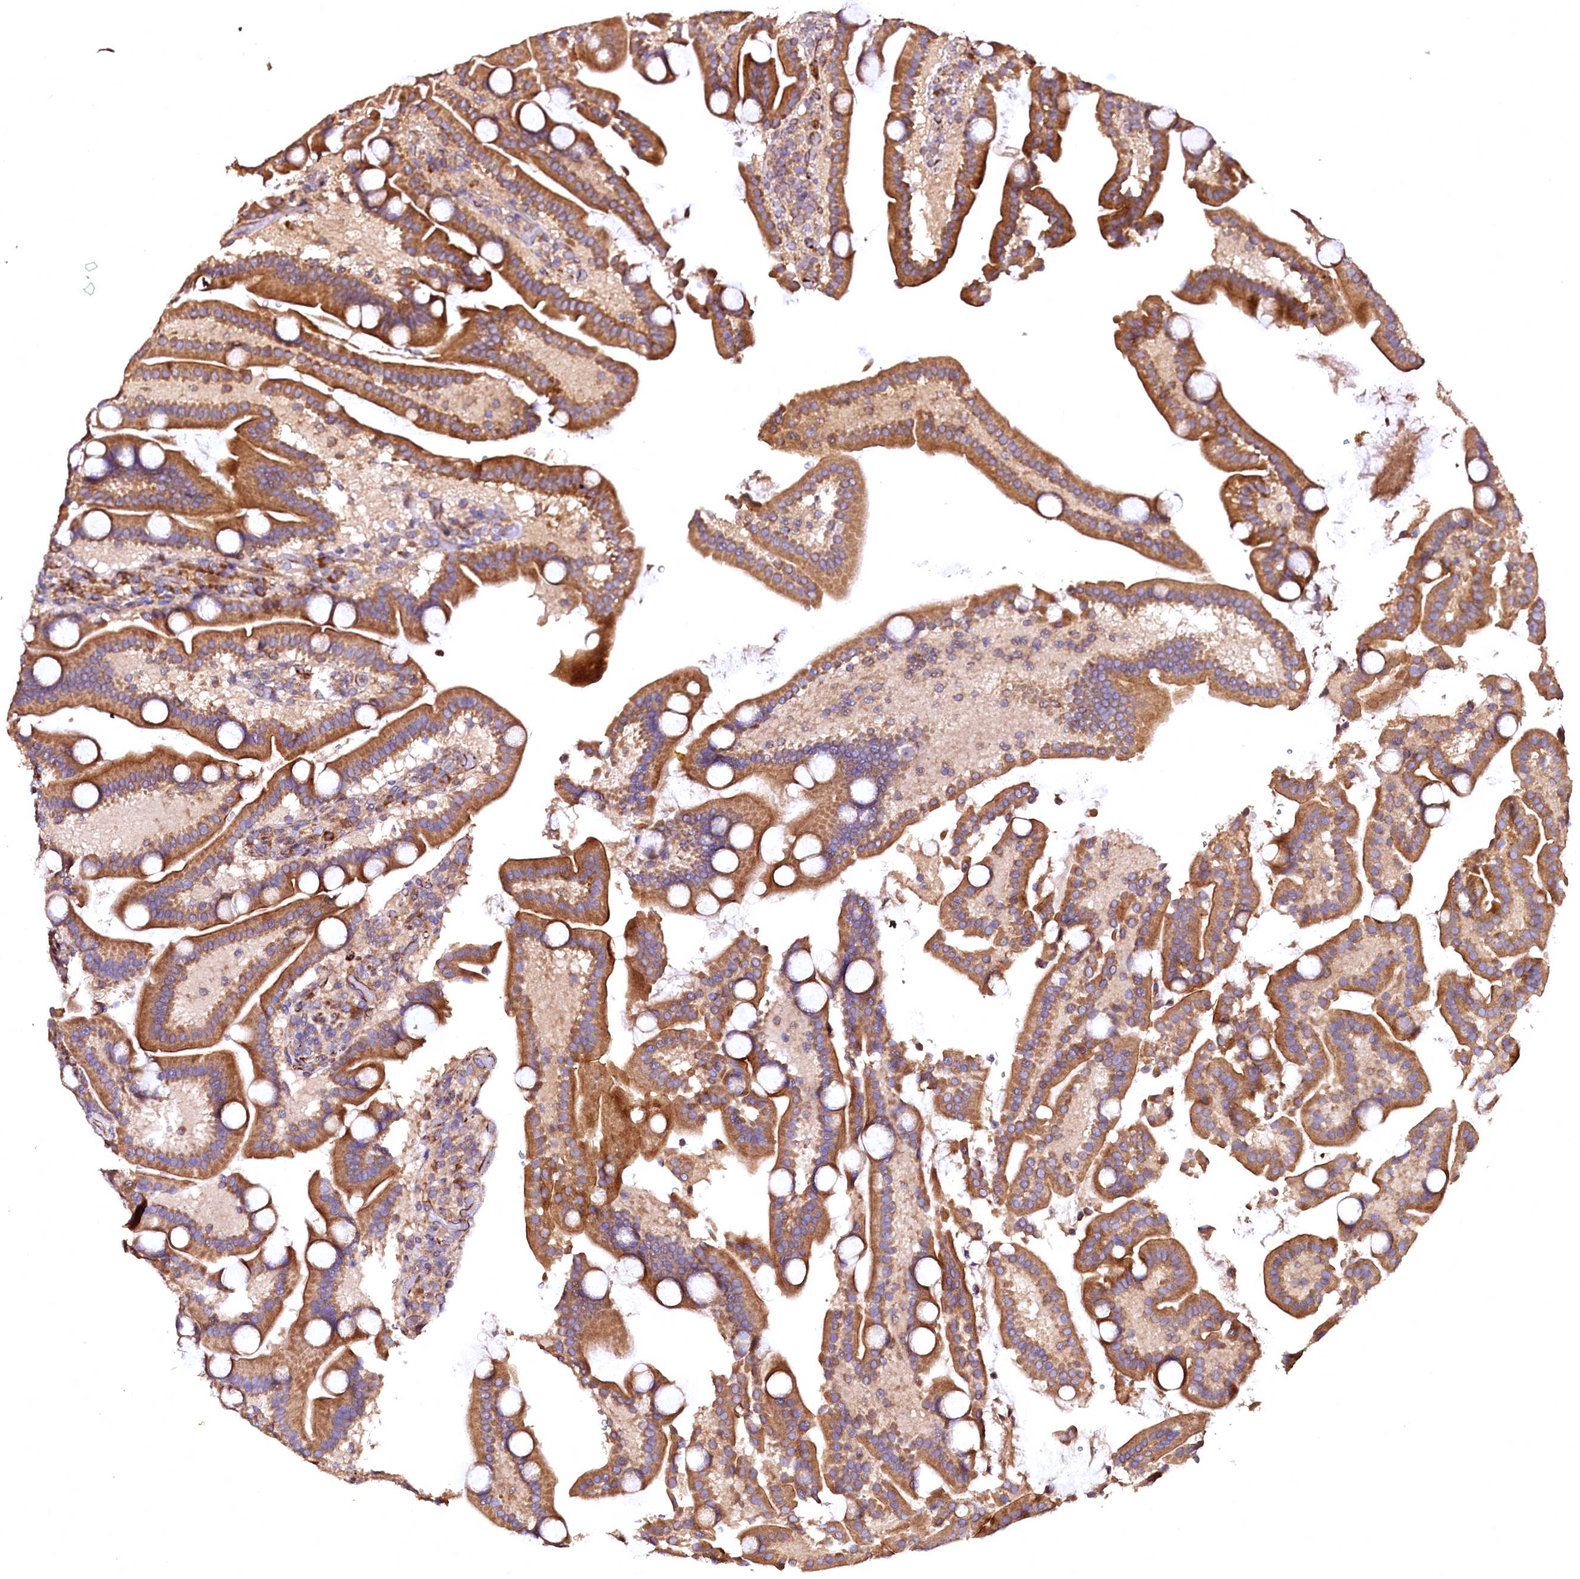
{"staining": {"intensity": "moderate", "quantity": ">75%", "location": "cytoplasmic/membranous"}, "tissue": "duodenum", "cell_type": "Glandular cells", "image_type": "normal", "snomed": [{"axis": "morphology", "description": "Normal tissue, NOS"}, {"axis": "topography", "description": "Duodenum"}], "caption": "Protein expression analysis of unremarkable human duodenum reveals moderate cytoplasmic/membranous staining in approximately >75% of glandular cells. The staining was performed using DAB, with brown indicating positive protein expression. Nuclei are stained blue with hematoxylin.", "gene": "RASSF1", "patient": {"sex": "male", "age": 55}}